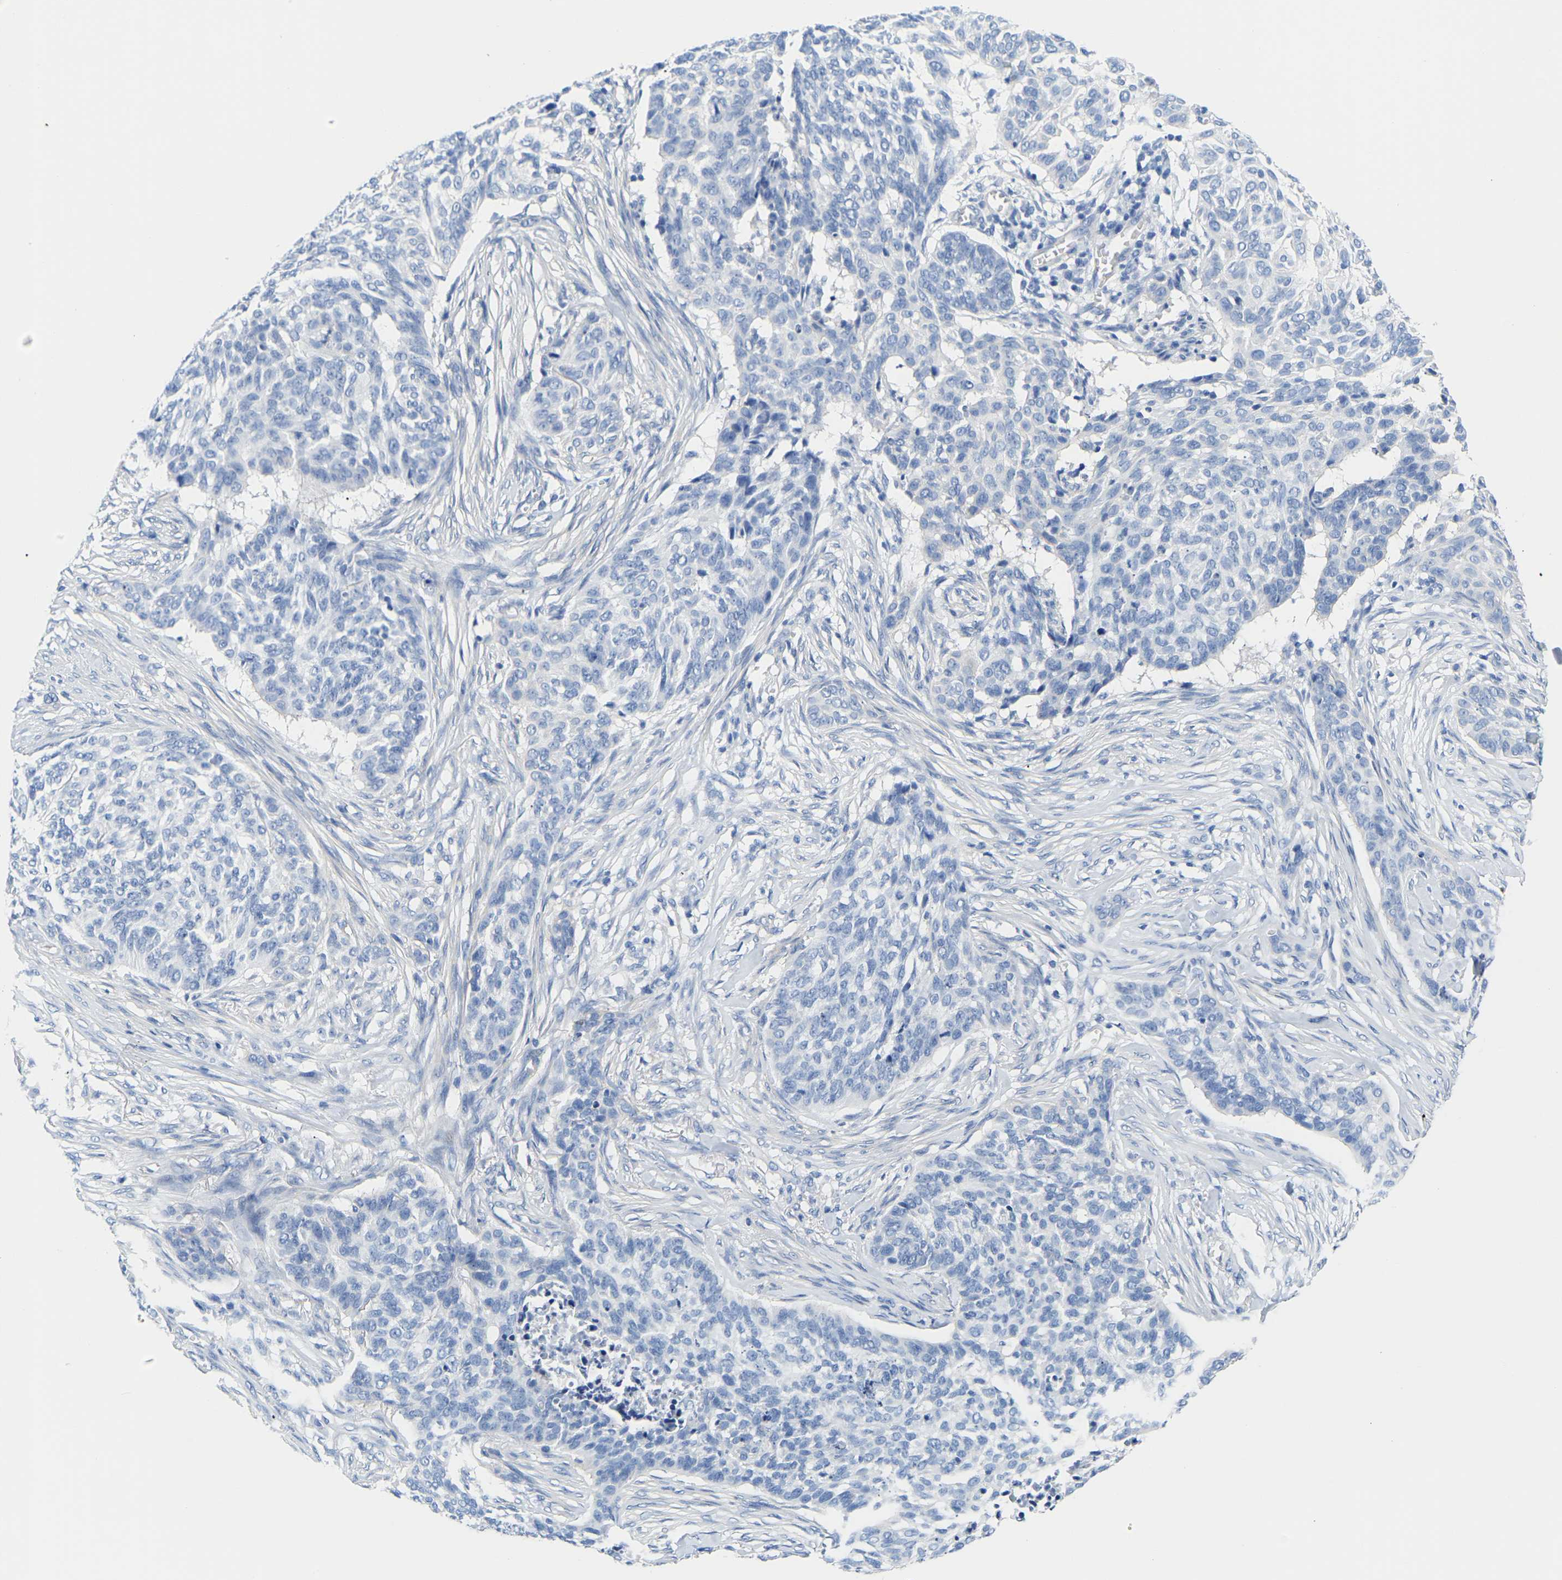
{"staining": {"intensity": "negative", "quantity": "none", "location": "none"}, "tissue": "skin cancer", "cell_type": "Tumor cells", "image_type": "cancer", "snomed": [{"axis": "morphology", "description": "Basal cell carcinoma"}, {"axis": "topography", "description": "Skin"}], "caption": "Immunohistochemical staining of basal cell carcinoma (skin) shows no significant positivity in tumor cells.", "gene": "UPK3A", "patient": {"sex": "male", "age": 85}}